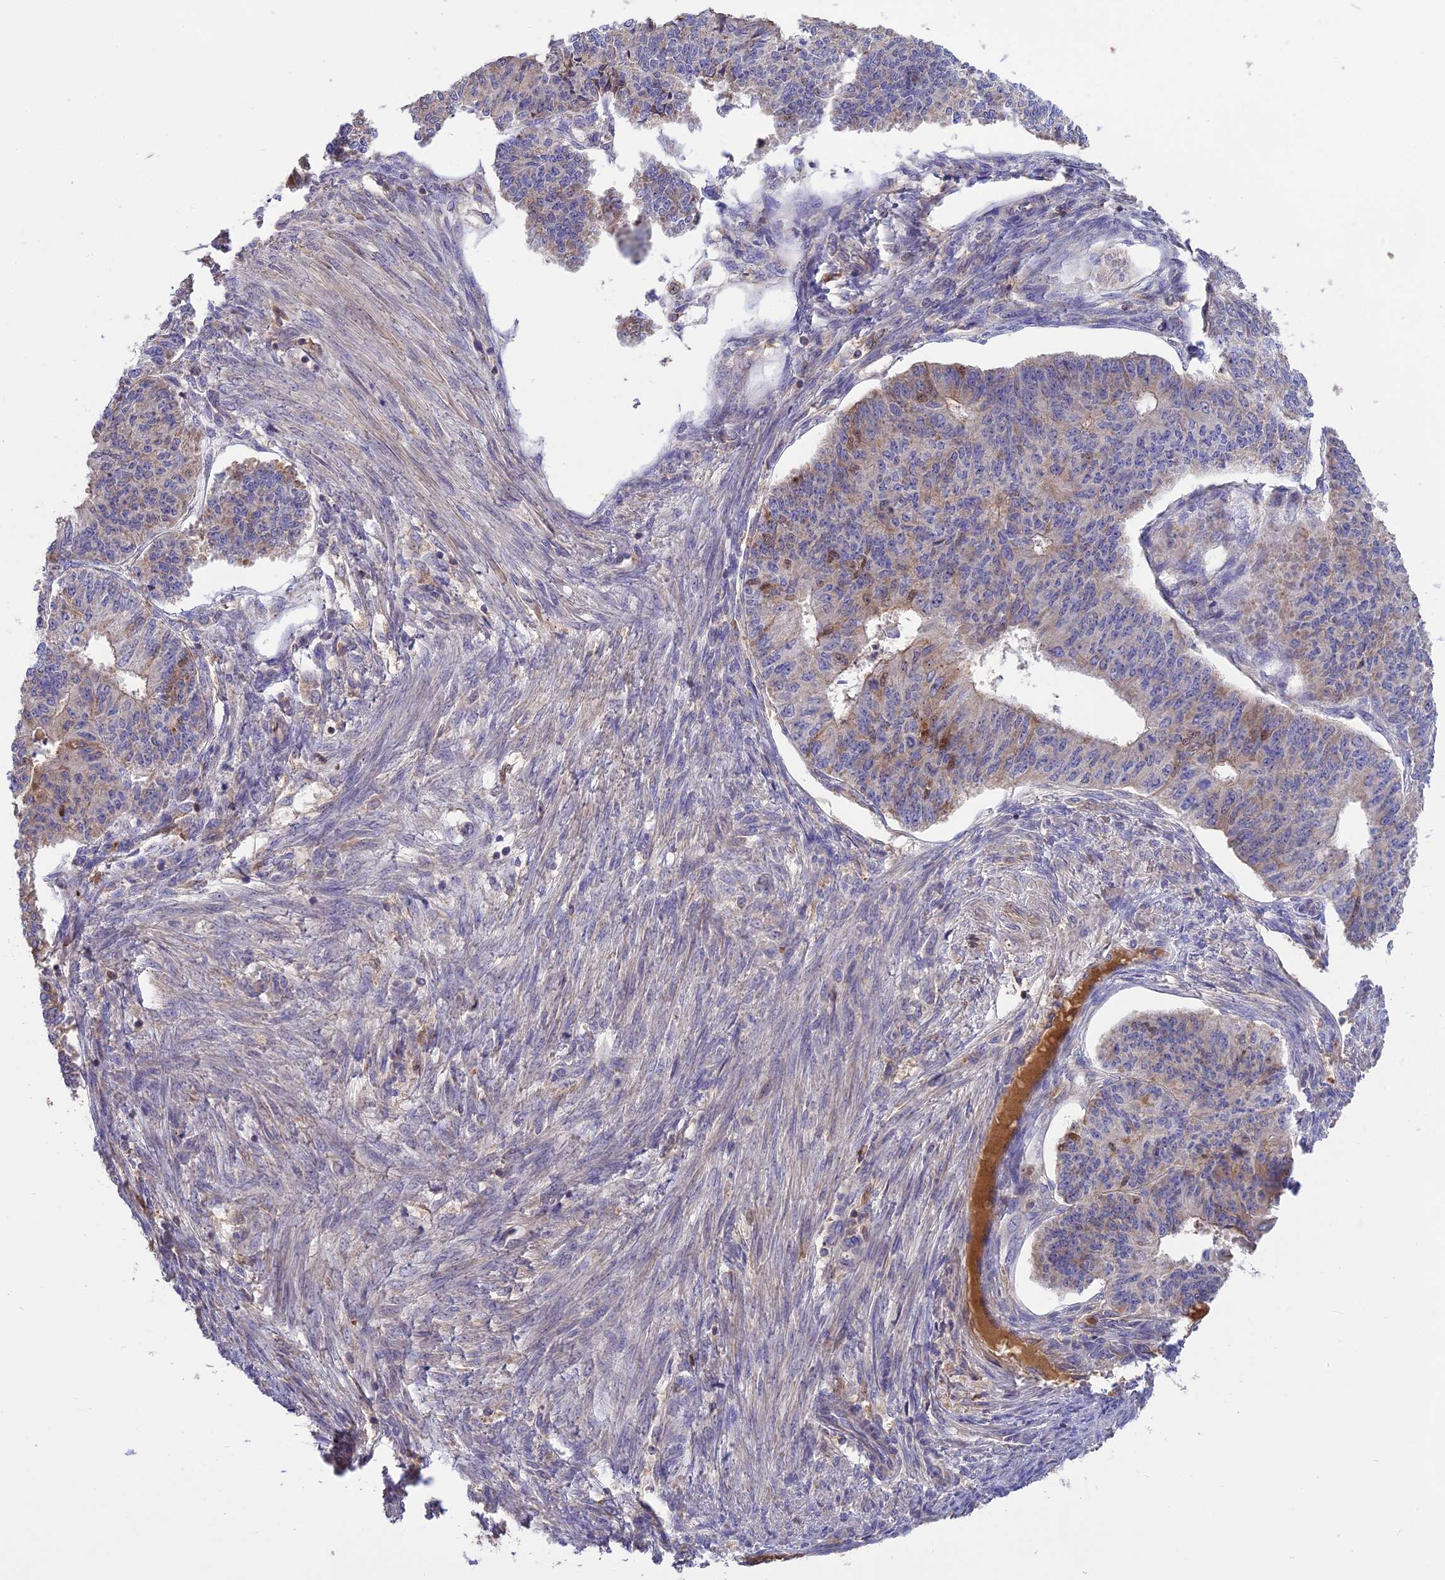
{"staining": {"intensity": "negative", "quantity": "none", "location": "none"}, "tissue": "endometrial cancer", "cell_type": "Tumor cells", "image_type": "cancer", "snomed": [{"axis": "morphology", "description": "Adenocarcinoma, NOS"}, {"axis": "topography", "description": "Endometrium"}], "caption": "Tumor cells are negative for brown protein staining in endometrial cancer. The staining was performed using DAB (3,3'-diaminobenzidine) to visualize the protein expression in brown, while the nuclei were stained in blue with hematoxylin (Magnification: 20x).", "gene": "NUDT8", "patient": {"sex": "female", "age": 32}}